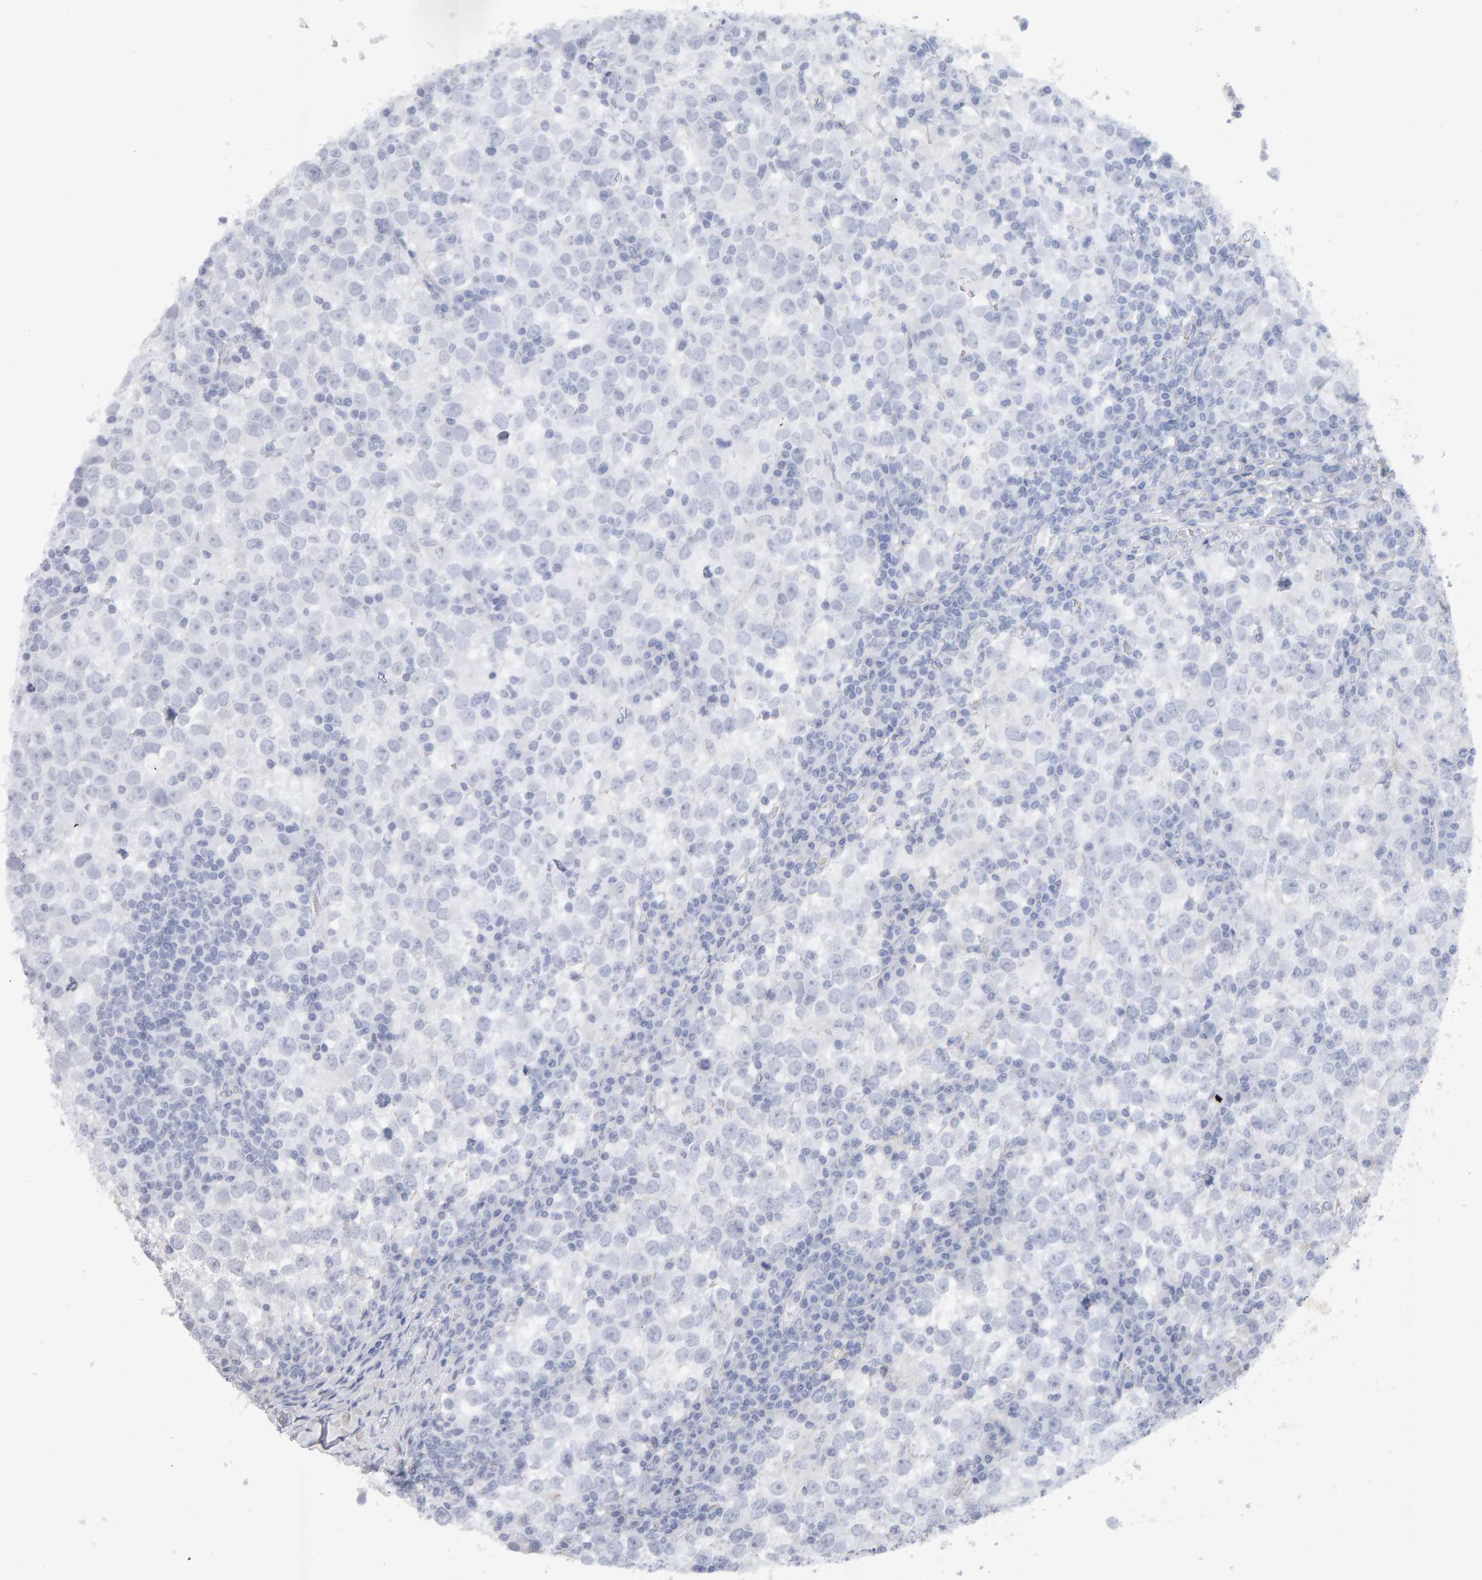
{"staining": {"intensity": "negative", "quantity": "none", "location": "none"}, "tissue": "testis cancer", "cell_type": "Tumor cells", "image_type": "cancer", "snomed": [{"axis": "morphology", "description": "Seminoma, NOS"}, {"axis": "topography", "description": "Testis"}], "caption": "The photomicrograph displays no staining of tumor cells in testis cancer (seminoma).", "gene": "METRNL", "patient": {"sex": "male", "age": 65}}